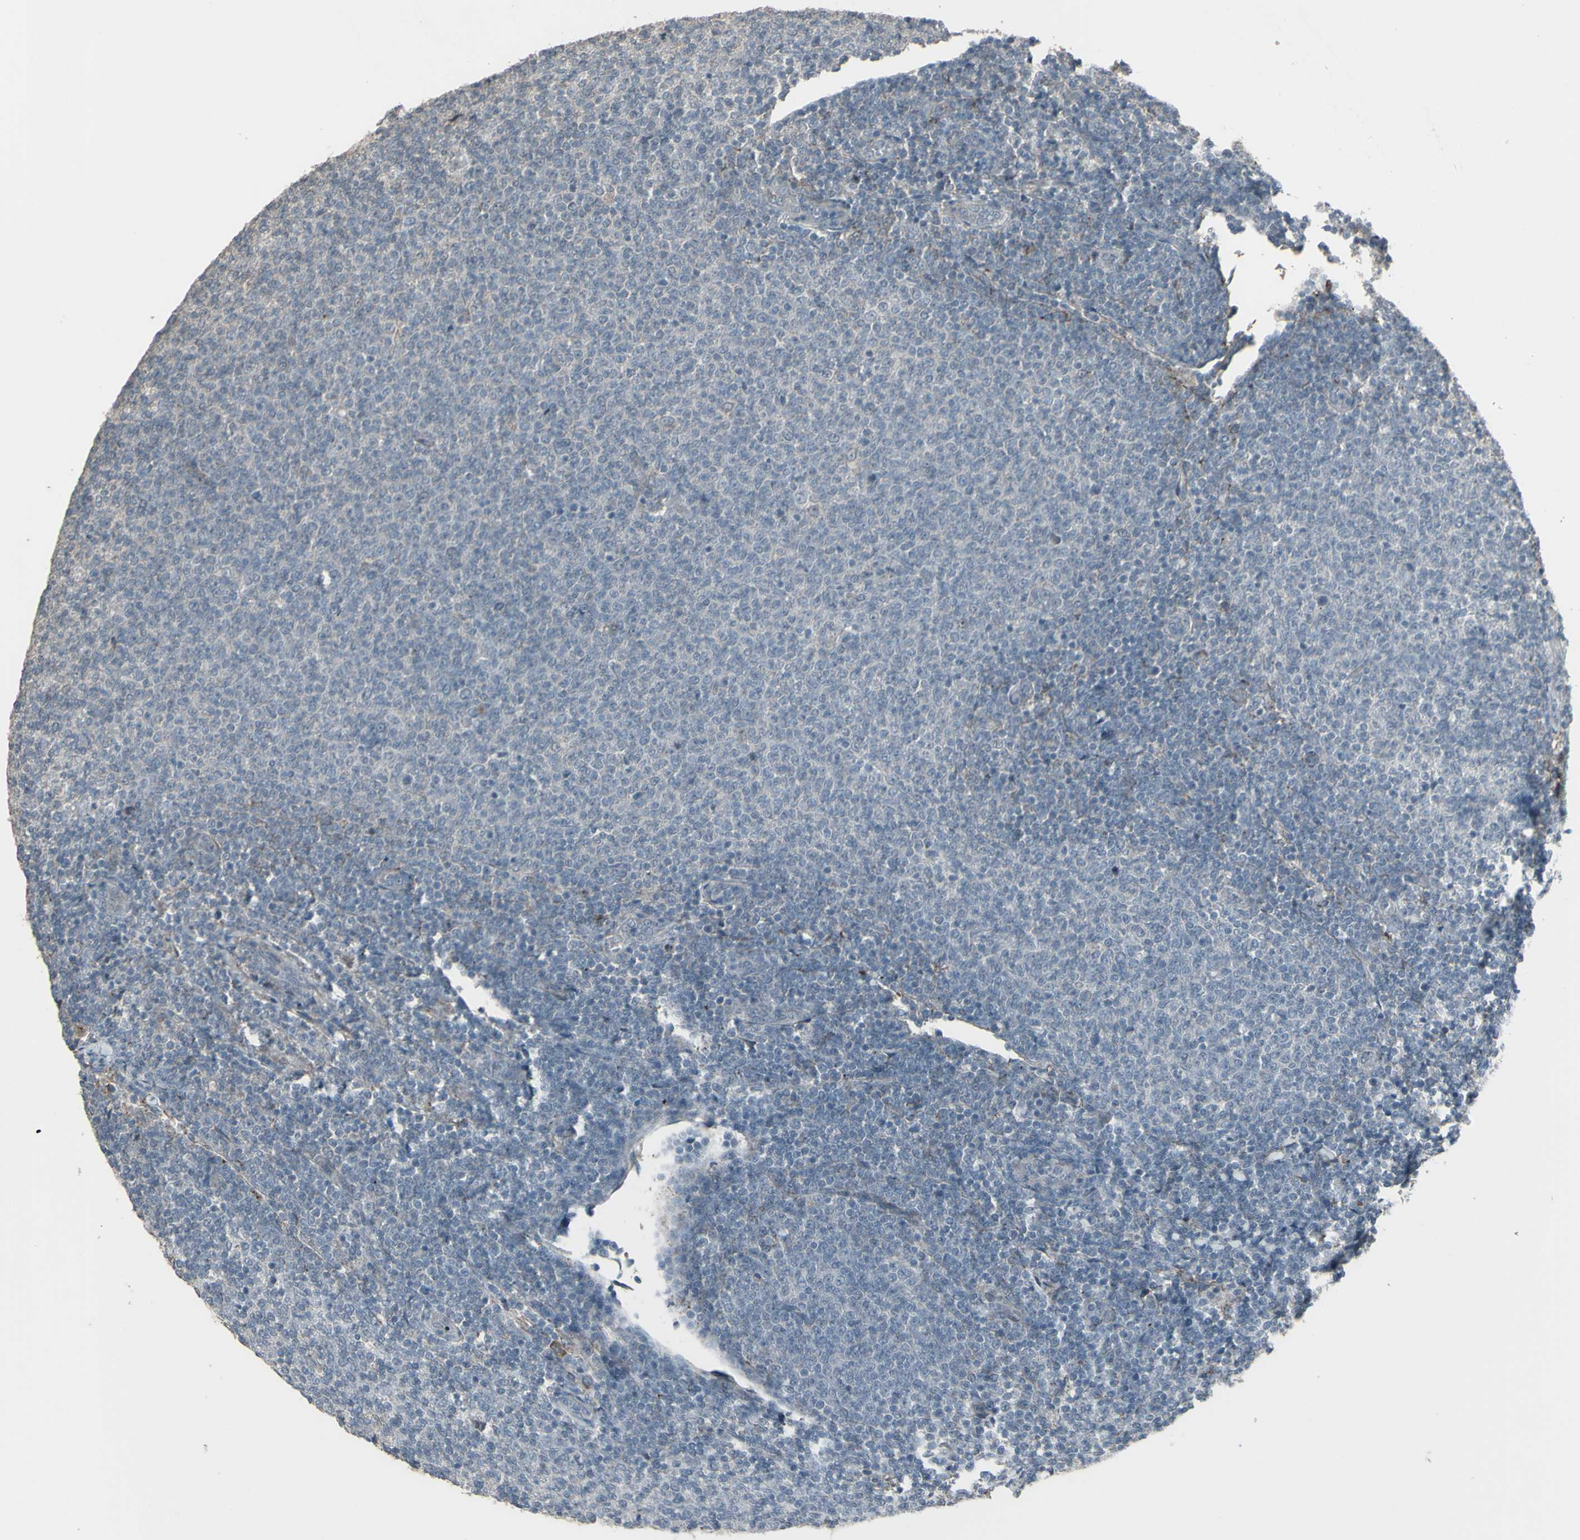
{"staining": {"intensity": "negative", "quantity": "none", "location": "none"}, "tissue": "lymphoma", "cell_type": "Tumor cells", "image_type": "cancer", "snomed": [{"axis": "morphology", "description": "Malignant lymphoma, non-Hodgkin's type, Low grade"}, {"axis": "topography", "description": "Lymph node"}], "caption": "Tumor cells are negative for protein expression in human low-grade malignant lymphoma, non-Hodgkin's type.", "gene": "SMO", "patient": {"sex": "male", "age": 66}}